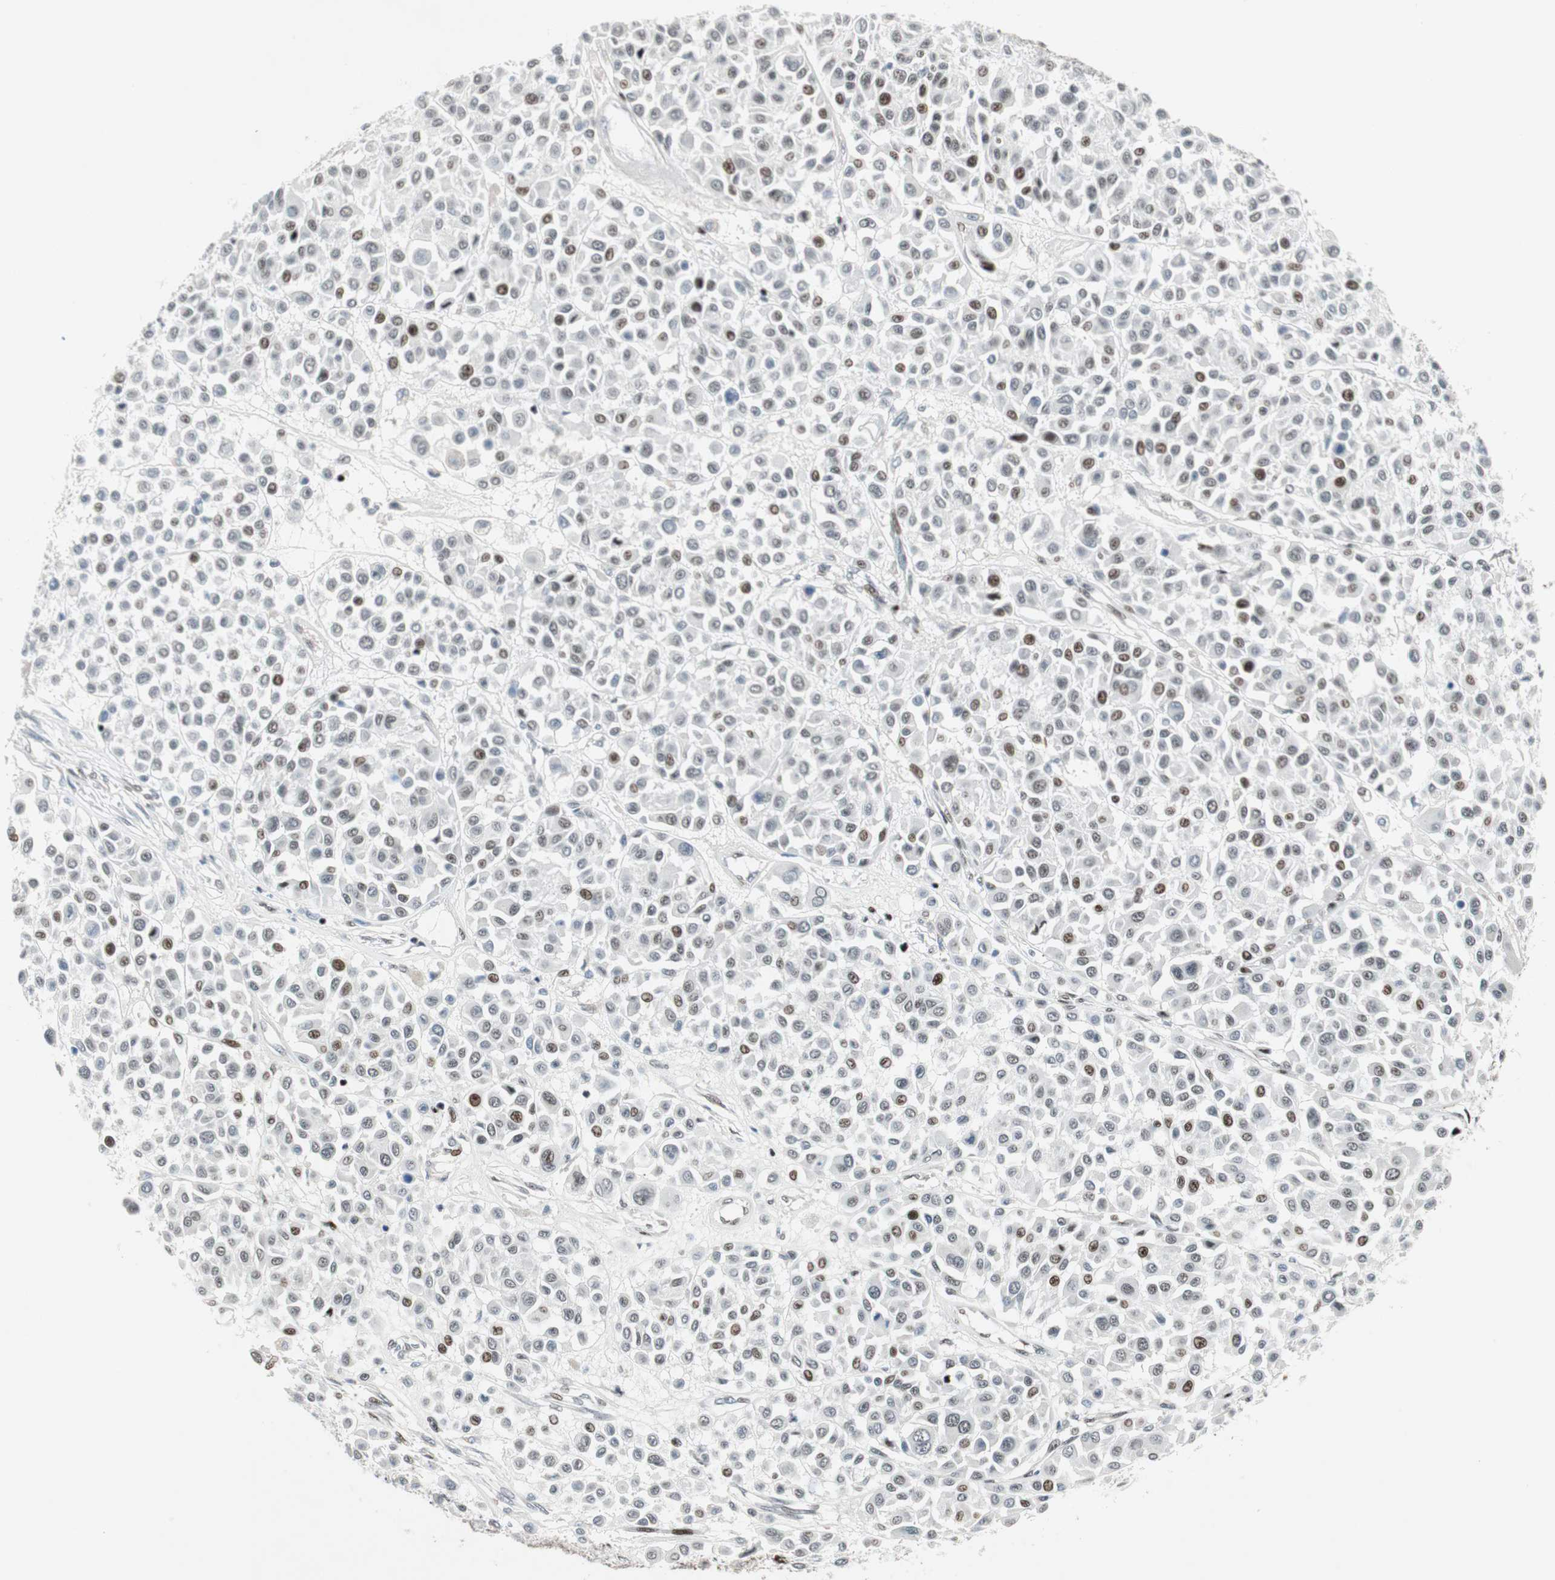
{"staining": {"intensity": "moderate", "quantity": "<25%", "location": "nuclear"}, "tissue": "melanoma", "cell_type": "Tumor cells", "image_type": "cancer", "snomed": [{"axis": "morphology", "description": "Malignant melanoma, Metastatic site"}, {"axis": "topography", "description": "Soft tissue"}], "caption": "Immunohistochemical staining of malignant melanoma (metastatic site) displays low levels of moderate nuclear protein staining in approximately <25% of tumor cells.", "gene": "FBXO44", "patient": {"sex": "male", "age": 41}}